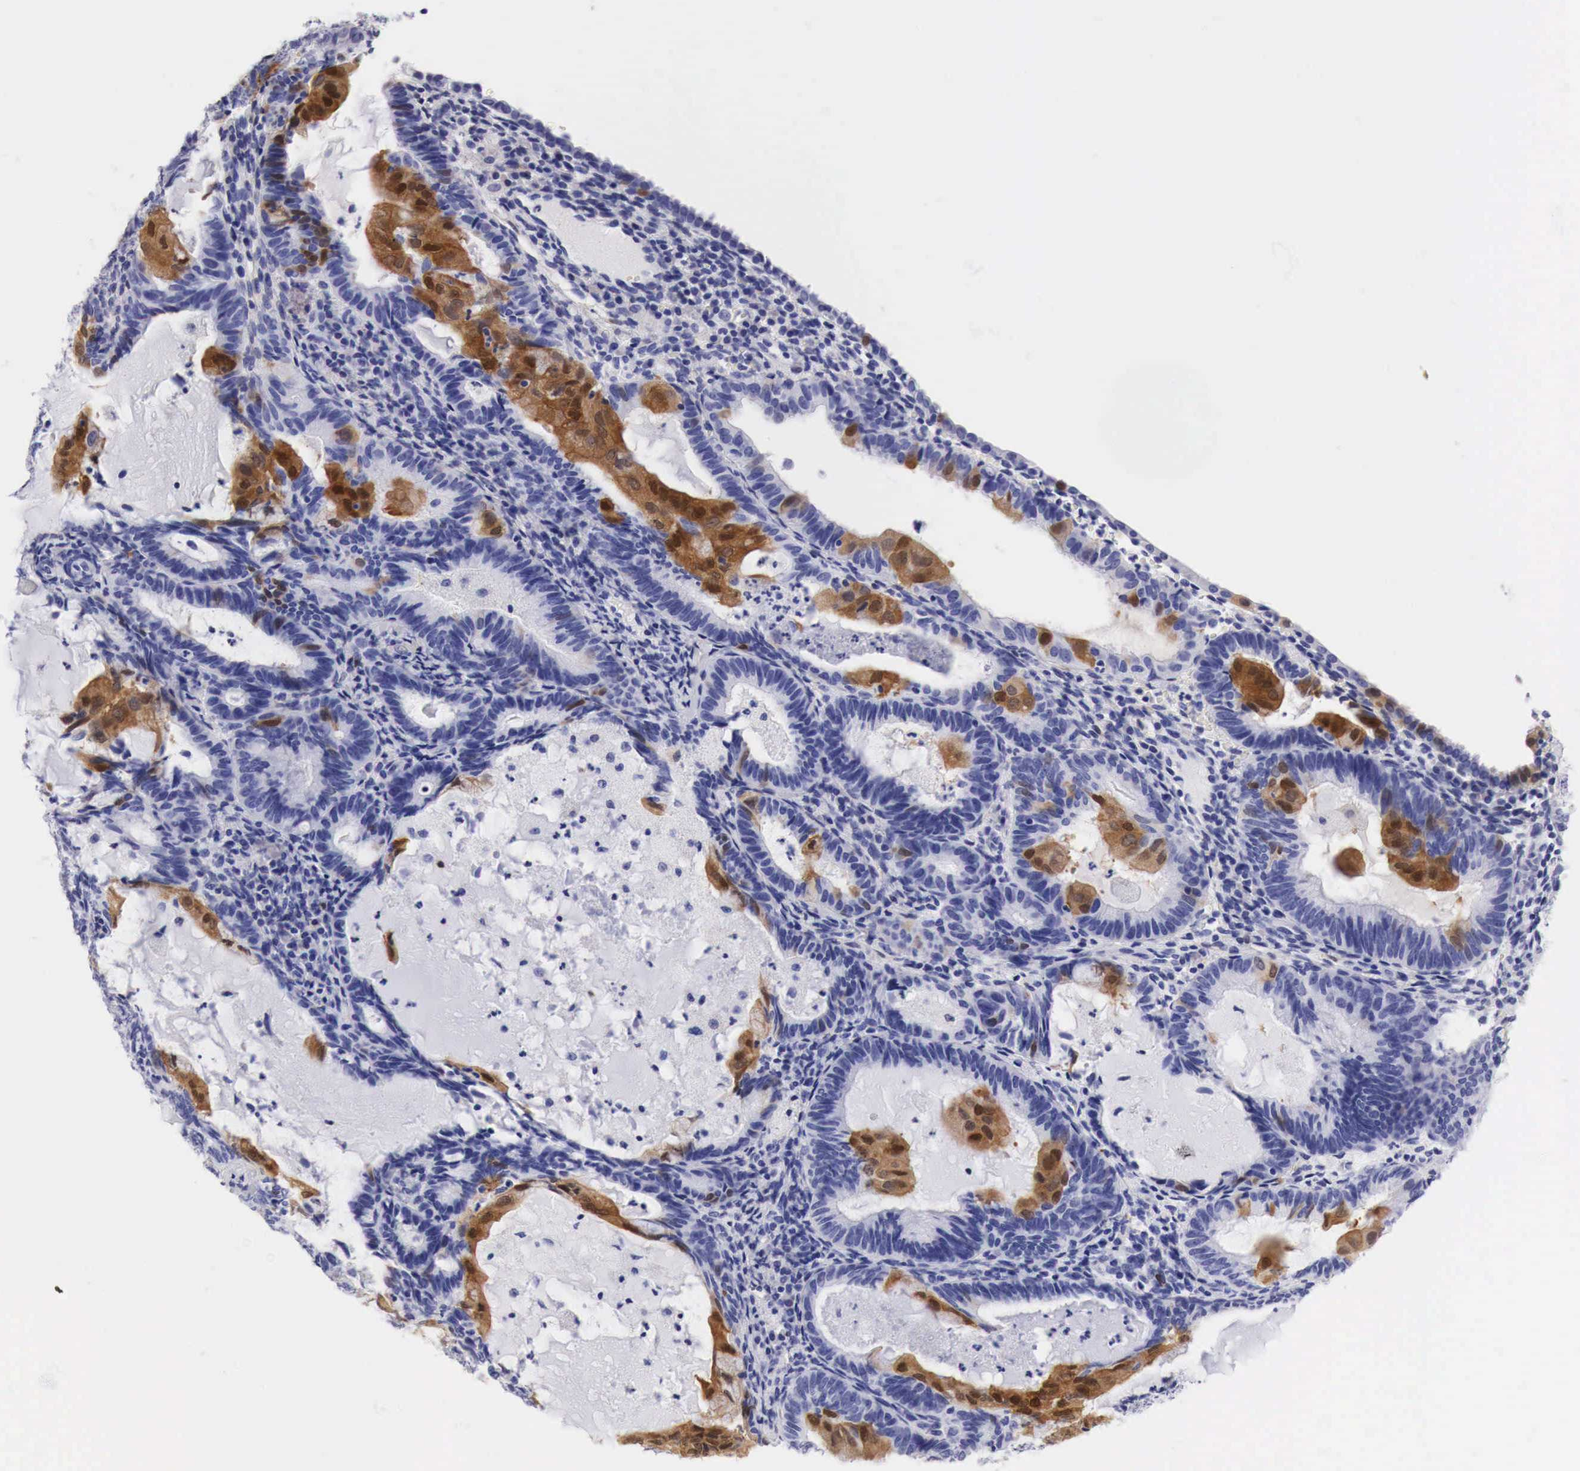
{"staining": {"intensity": "weak", "quantity": "<25%", "location": "cytoplasmic/membranous,nuclear"}, "tissue": "endometrial cancer", "cell_type": "Tumor cells", "image_type": "cancer", "snomed": [{"axis": "morphology", "description": "Adenocarcinoma, NOS"}, {"axis": "topography", "description": "Endometrium"}], "caption": "Protein analysis of adenocarcinoma (endometrial) shows no significant staining in tumor cells.", "gene": "CDKN2A", "patient": {"sex": "female", "age": 63}}